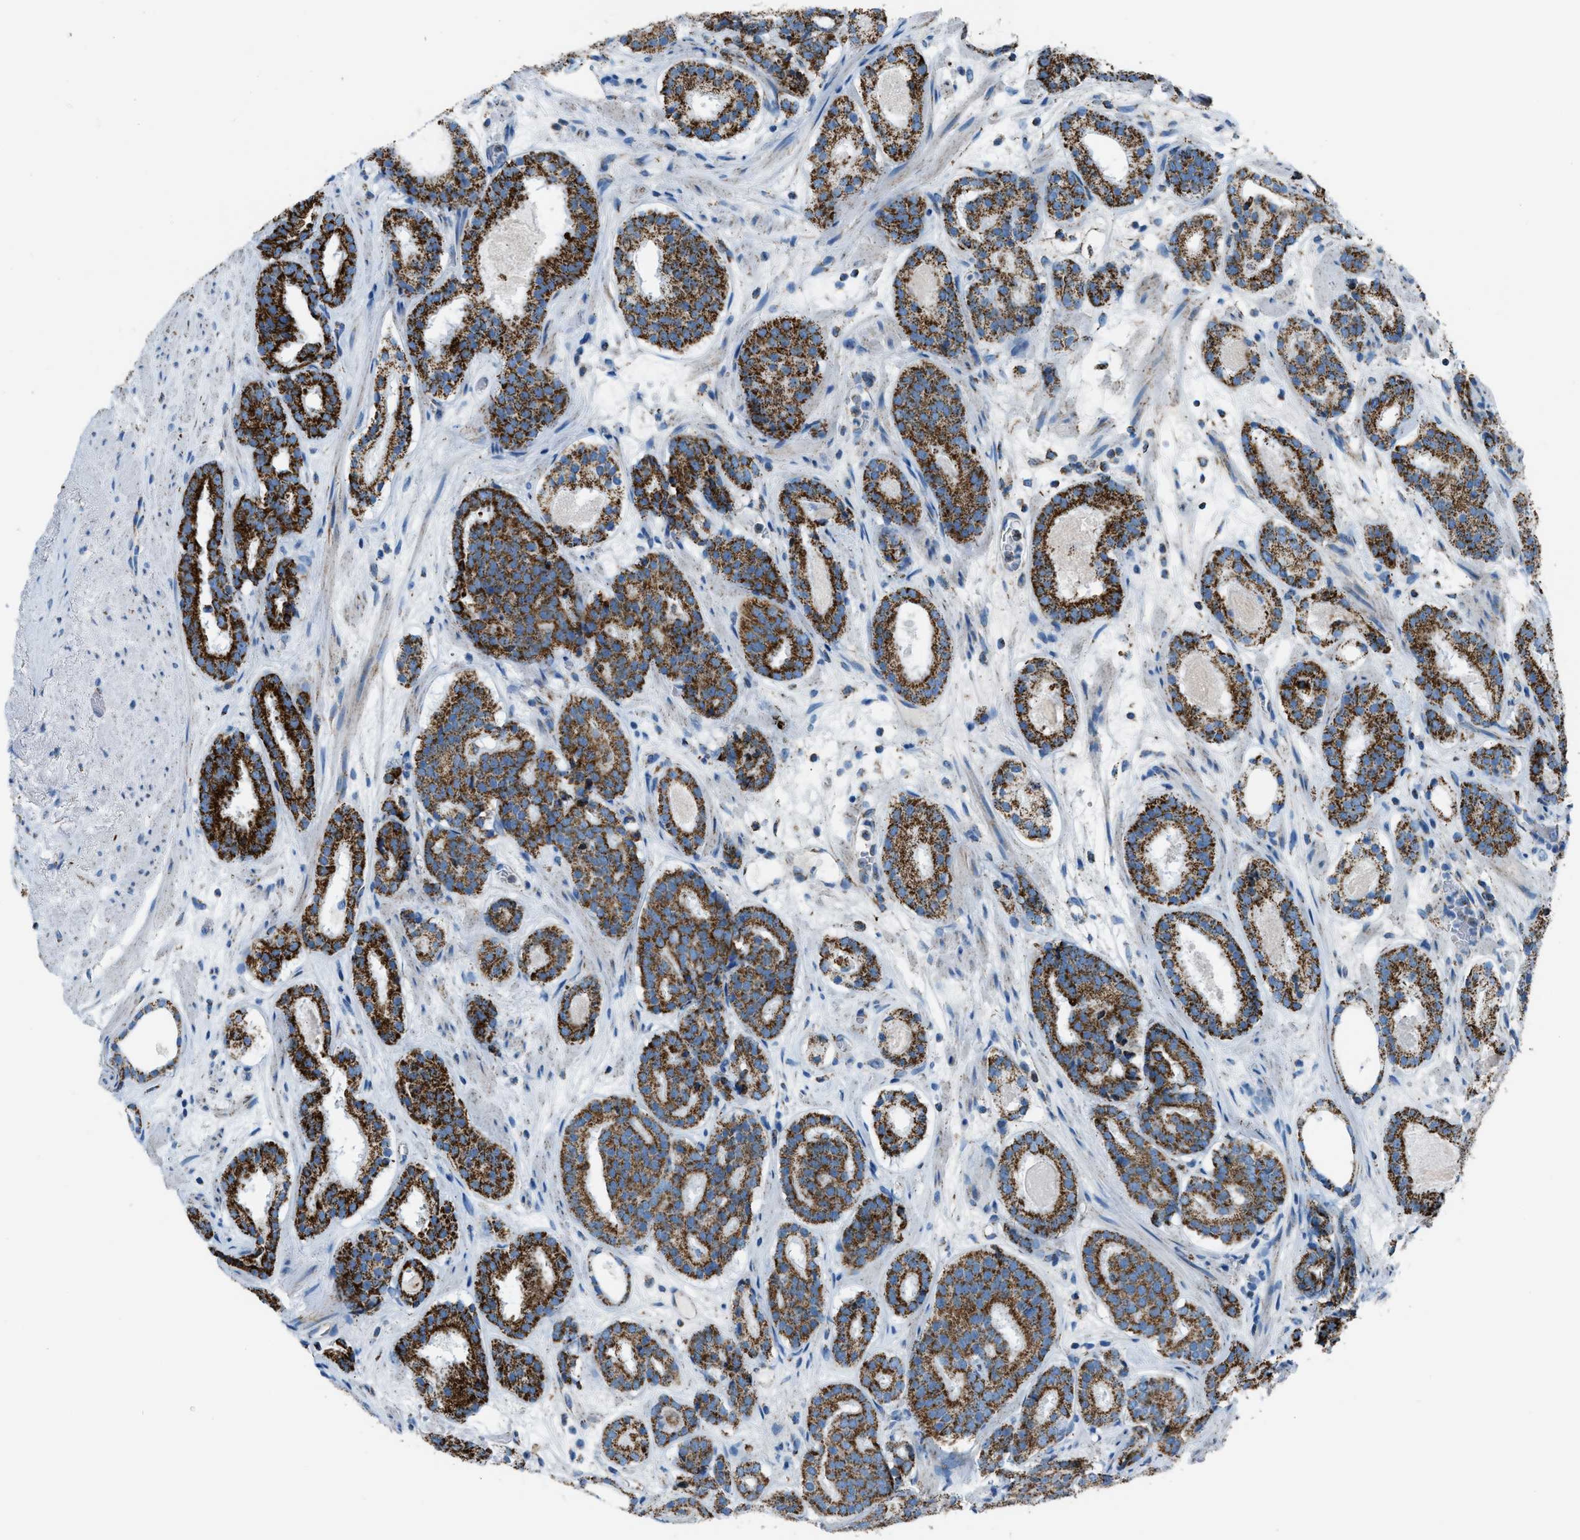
{"staining": {"intensity": "strong", "quantity": ">75%", "location": "cytoplasmic/membranous"}, "tissue": "prostate cancer", "cell_type": "Tumor cells", "image_type": "cancer", "snomed": [{"axis": "morphology", "description": "Adenocarcinoma, Low grade"}, {"axis": "topography", "description": "Prostate"}], "caption": "The photomicrograph exhibits immunohistochemical staining of low-grade adenocarcinoma (prostate). There is strong cytoplasmic/membranous staining is identified in approximately >75% of tumor cells.", "gene": "MDH2", "patient": {"sex": "male", "age": 69}}